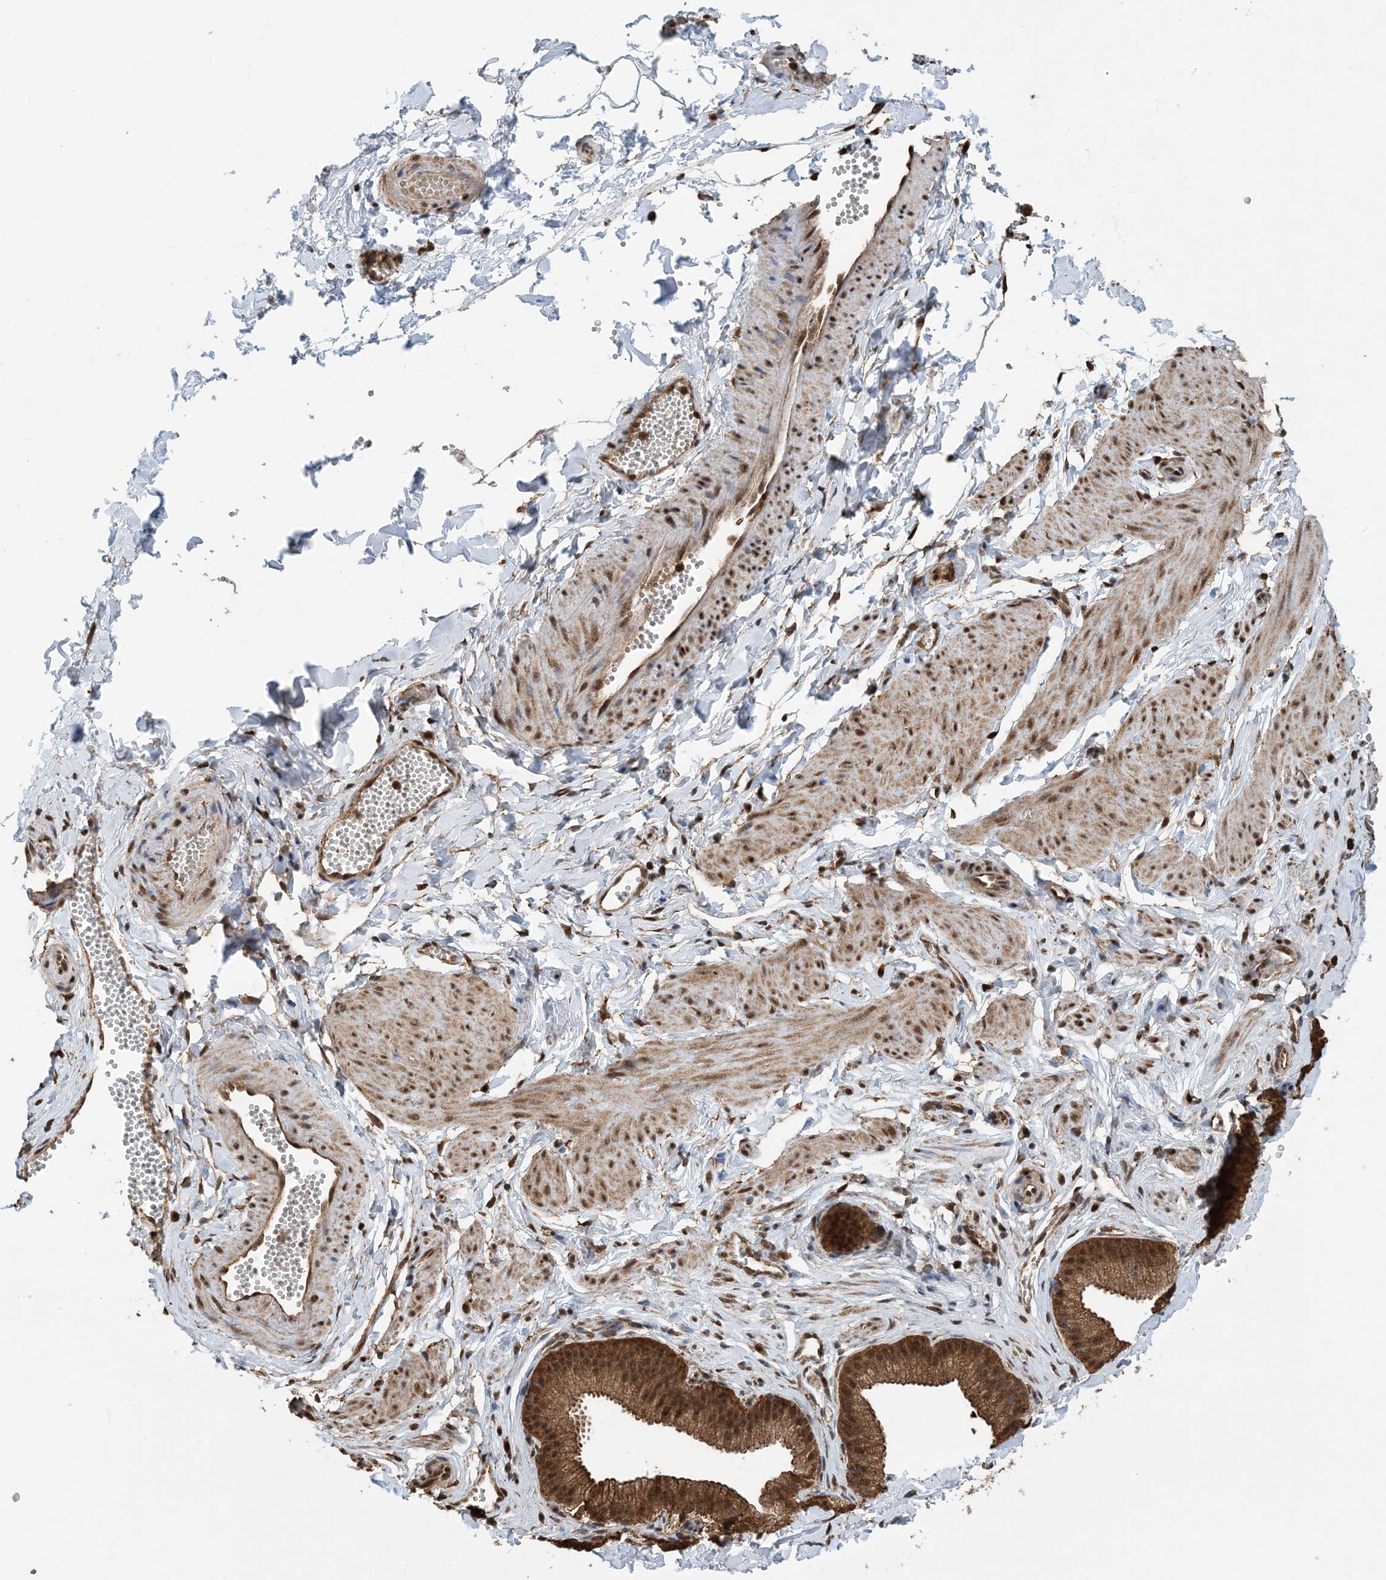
{"staining": {"intensity": "strong", "quantity": "<25%", "location": "nuclear"}, "tissue": "adipose tissue", "cell_type": "Adipocytes", "image_type": "normal", "snomed": [{"axis": "morphology", "description": "Normal tissue, NOS"}, {"axis": "topography", "description": "Gallbladder"}, {"axis": "topography", "description": "Peripheral nerve tissue"}], "caption": "Adipocytes reveal medium levels of strong nuclear staining in about <25% of cells in benign human adipose tissue. (DAB (3,3'-diaminobenzidine) IHC with brightfield microscopy, high magnification).", "gene": "HSPA1A", "patient": {"sex": "male", "age": 38}}